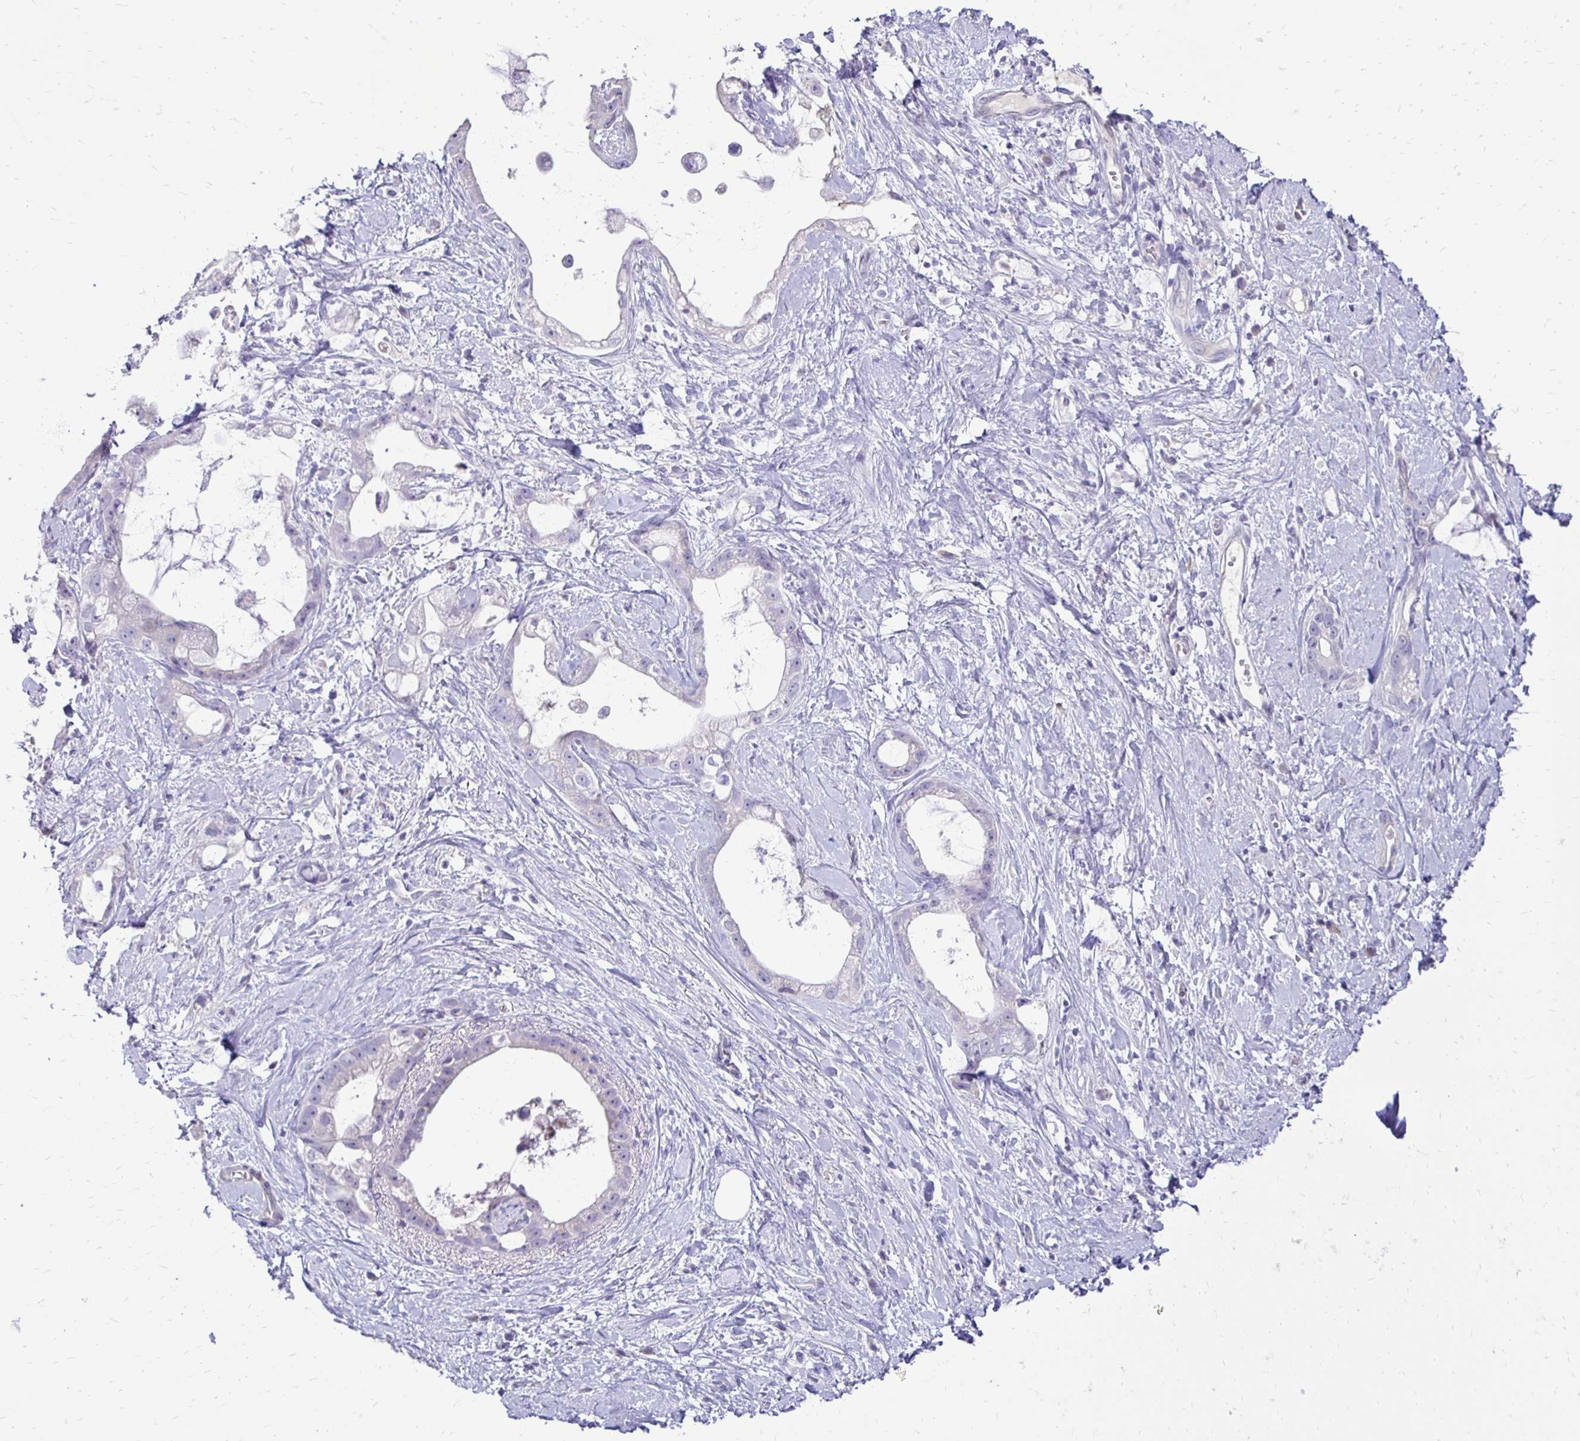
{"staining": {"intensity": "negative", "quantity": "none", "location": "none"}, "tissue": "stomach cancer", "cell_type": "Tumor cells", "image_type": "cancer", "snomed": [{"axis": "morphology", "description": "Adenocarcinoma, NOS"}, {"axis": "topography", "description": "Stomach"}], "caption": "A micrograph of stomach cancer stained for a protein exhibits no brown staining in tumor cells.", "gene": "GAS2", "patient": {"sex": "male", "age": 55}}